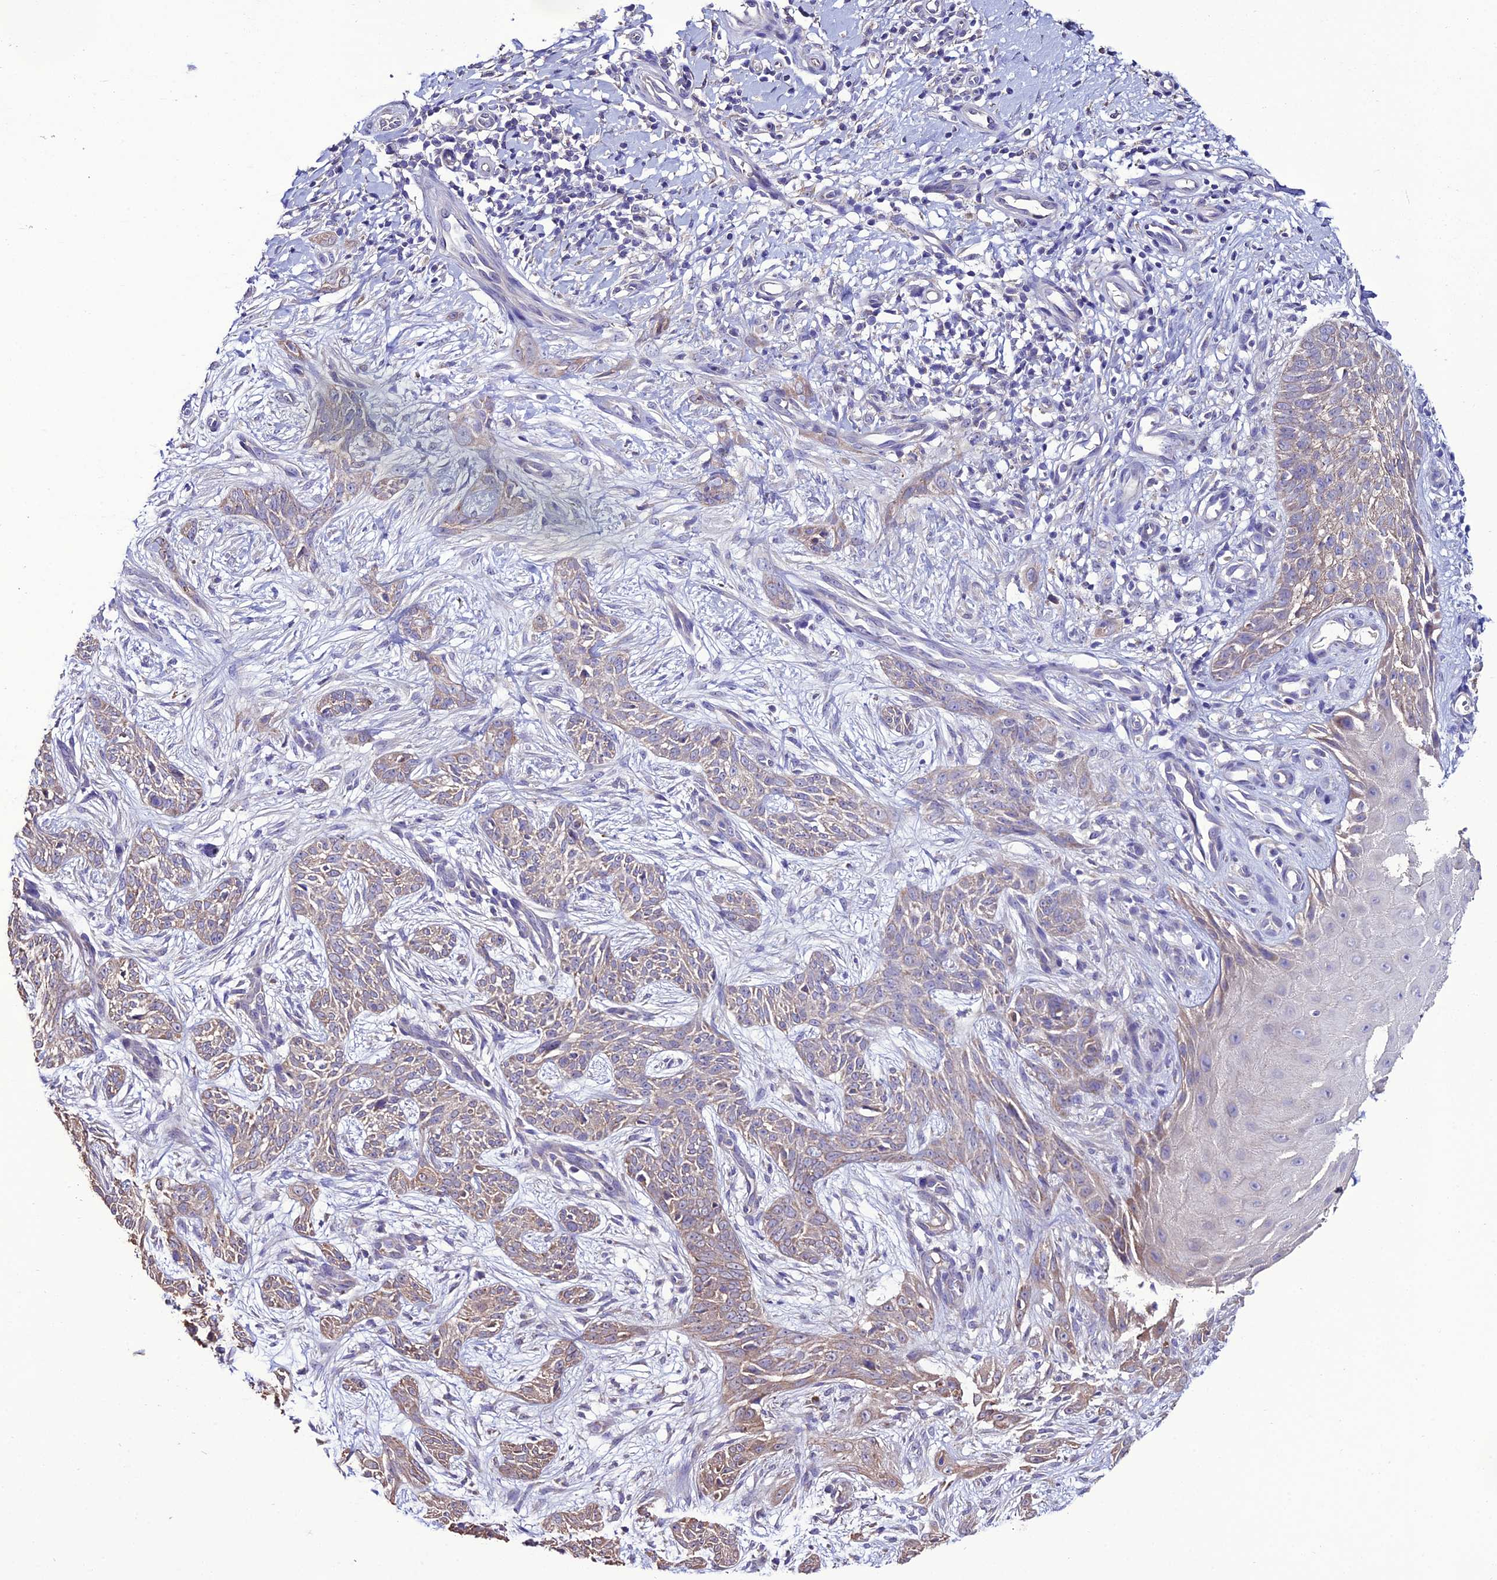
{"staining": {"intensity": "moderate", "quantity": "<25%", "location": "cytoplasmic/membranous"}, "tissue": "skin cancer", "cell_type": "Tumor cells", "image_type": "cancer", "snomed": [{"axis": "morphology", "description": "Basal cell carcinoma"}, {"axis": "topography", "description": "Skin"}], "caption": "There is low levels of moderate cytoplasmic/membranous positivity in tumor cells of basal cell carcinoma (skin), as demonstrated by immunohistochemical staining (brown color).", "gene": "HOGA1", "patient": {"sex": "female", "age": 82}}